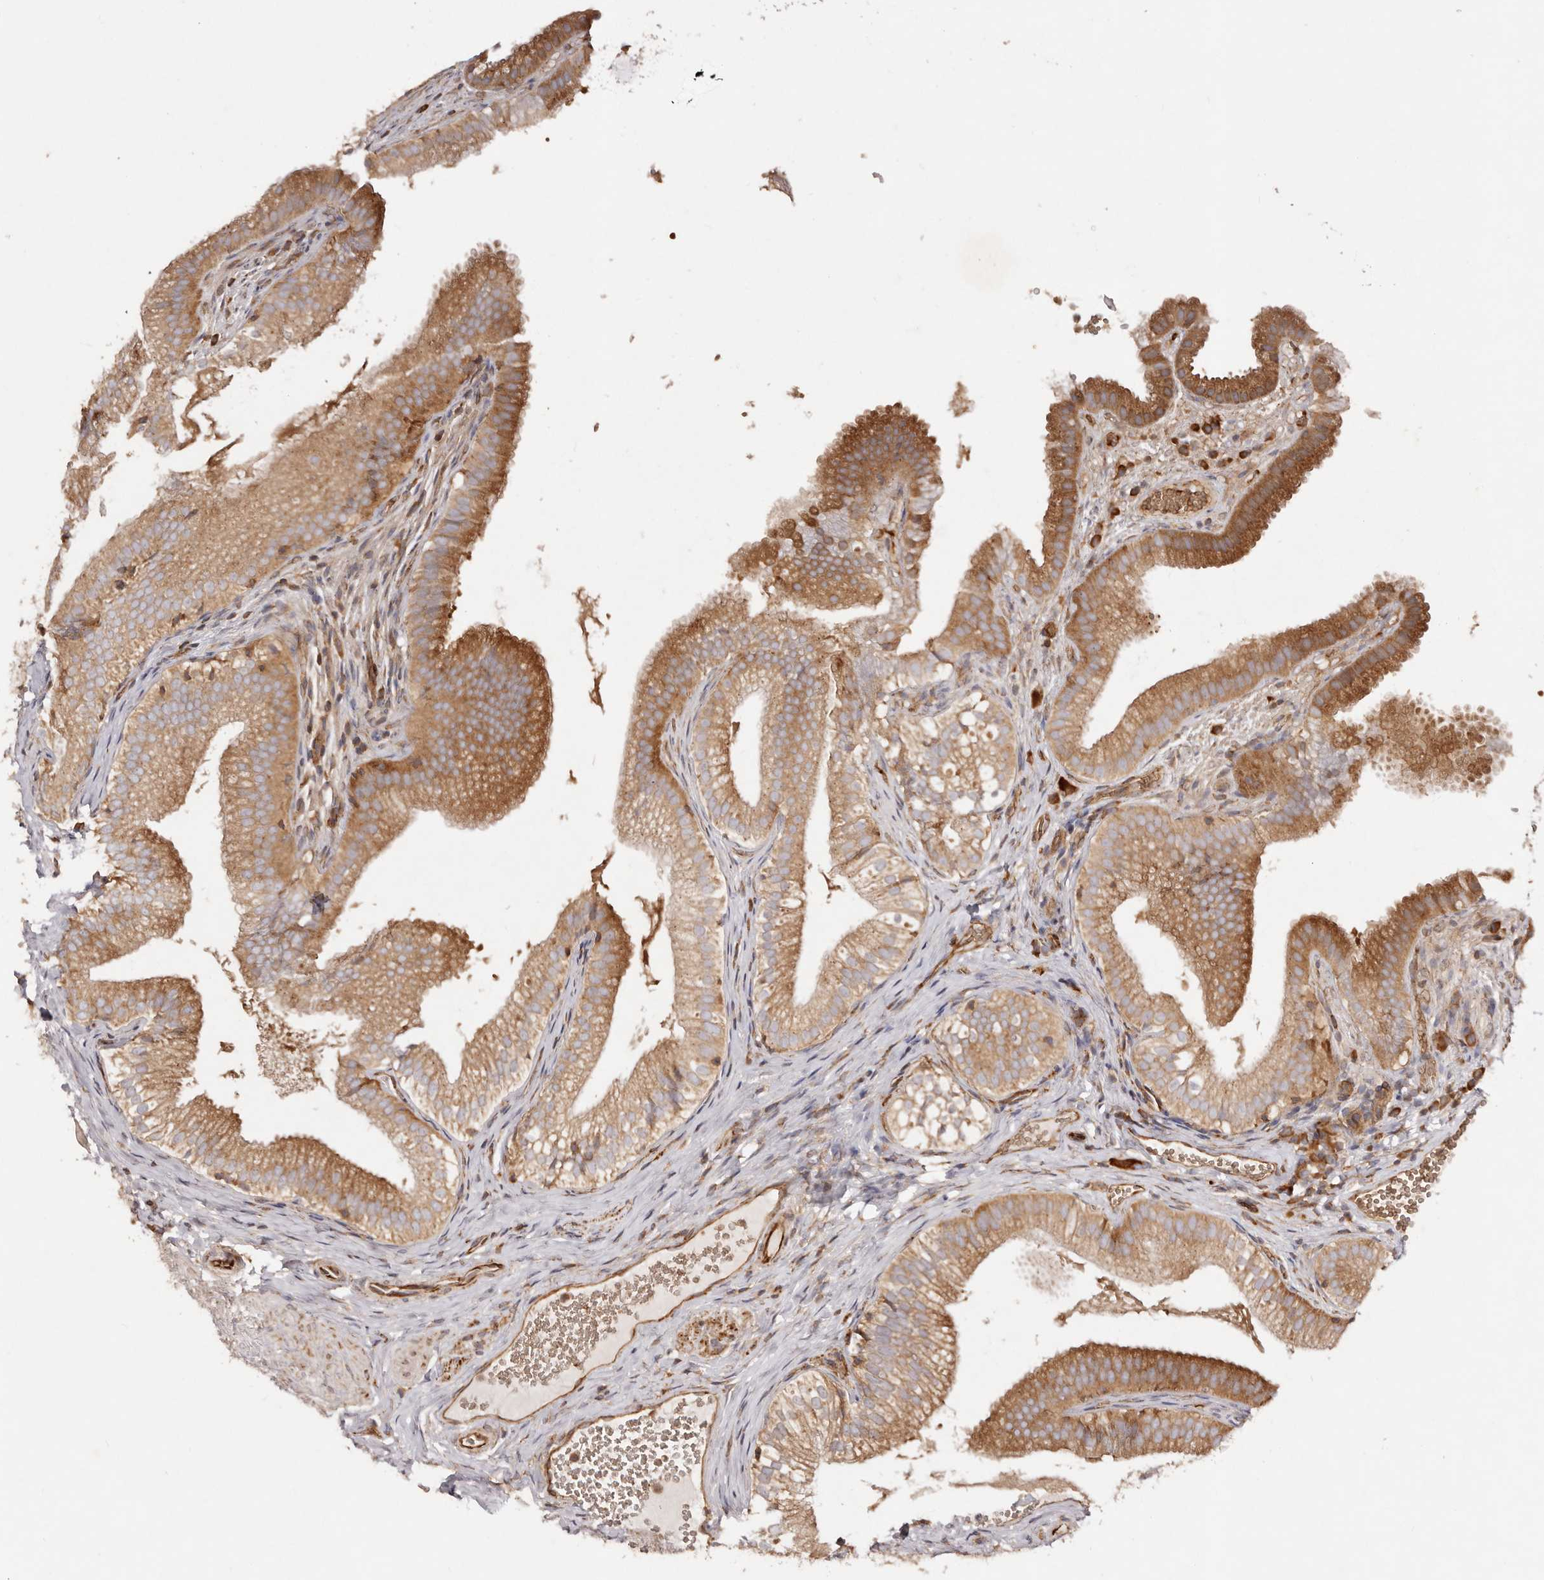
{"staining": {"intensity": "strong", "quantity": ">75%", "location": "cytoplasmic/membranous"}, "tissue": "gallbladder", "cell_type": "Glandular cells", "image_type": "normal", "snomed": [{"axis": "morphology", "description": "Normal tissue, NOS"}, {"axis": "topography", "description": "Gallbladder"}], "caption": "Immunohistochemical staining of normal human gallbladder demonstrates strong cytoplasmic/membranous protein staining in about >75% of glandular cells.", "gene": "RPS6", "patient": {"sex": "female", "age": 30}}